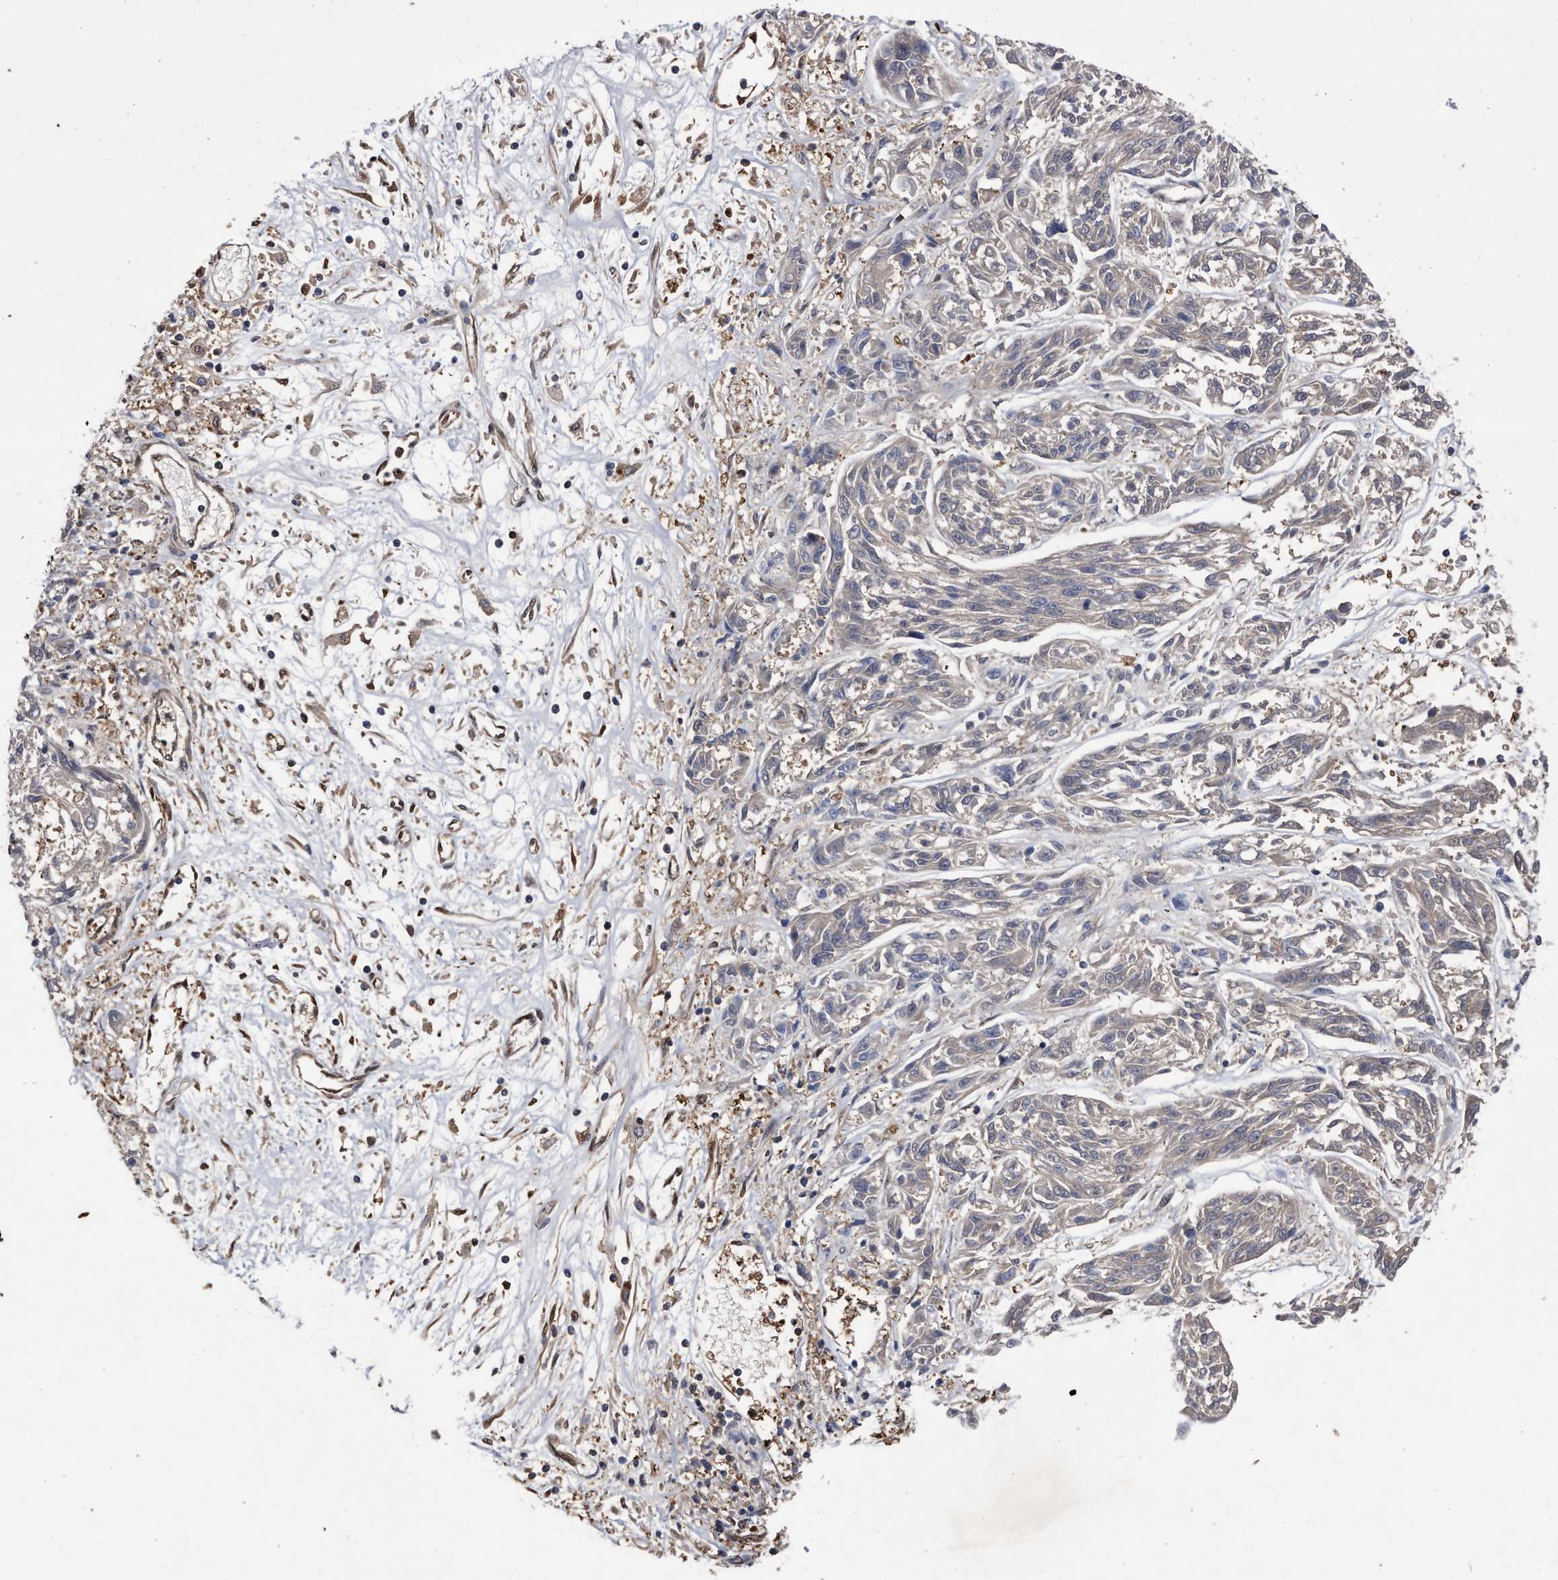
{"staining": {"intensity": "negative", "quantity": "none", "location": "none"}, "tissue": "melanoma", "cell_type": "Tumor cells", "image_type": "cancer", "snomed": [{"axis": "morphology", "description": "Malignant melanoma, NOS"}, {"axis": "topography", "description": "Skin"}], "caption": "DAB (3,3'-diaminobenzidine) immunohistochemical staining of malignant melanoma displays no significant positivity in tumor cells. (DAB immunohistochemistry visualized using brightfield microscopy, high magnification).", "gene": "RAD23B", "patient": {"sex": "male", "age": 53}}